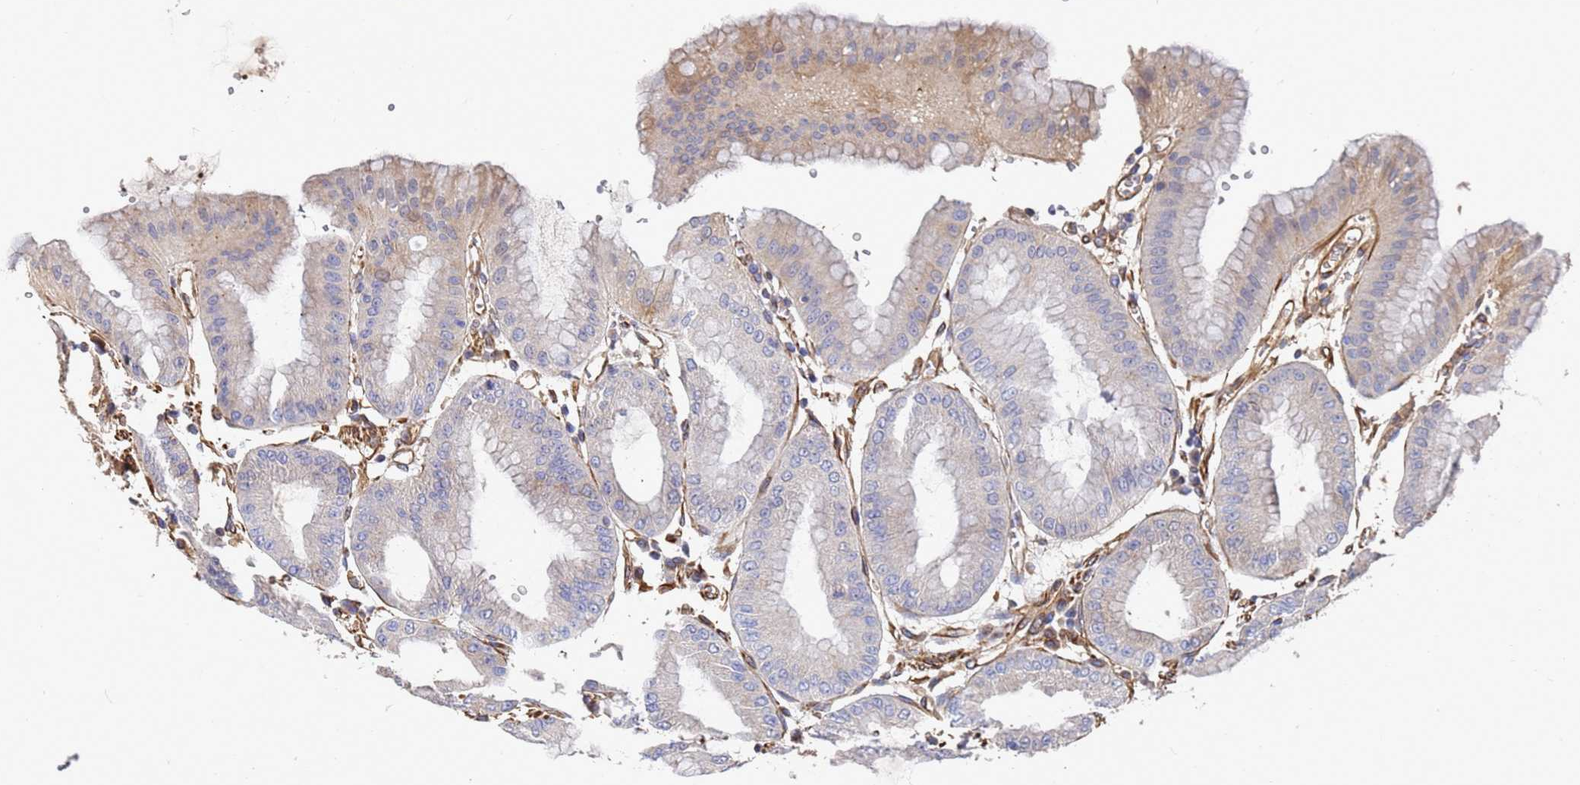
{"staining": {"intensity": "negative", "quantity": "none", "location": "none"}, "tissue": "stomach", "cell_type": "Glandular cells", "image_type": "normal", "snomed": [{"axis": "morphology", "description": "Normal tissue, NOS"}, {"axis": "topography", "description": "Stomach, lower"}], "caption": "Histopathology image shows no protein expression in glandular cells of normal stomach.", "gene": "SYT13", "patient": {"sex": "male", "age": 71}}